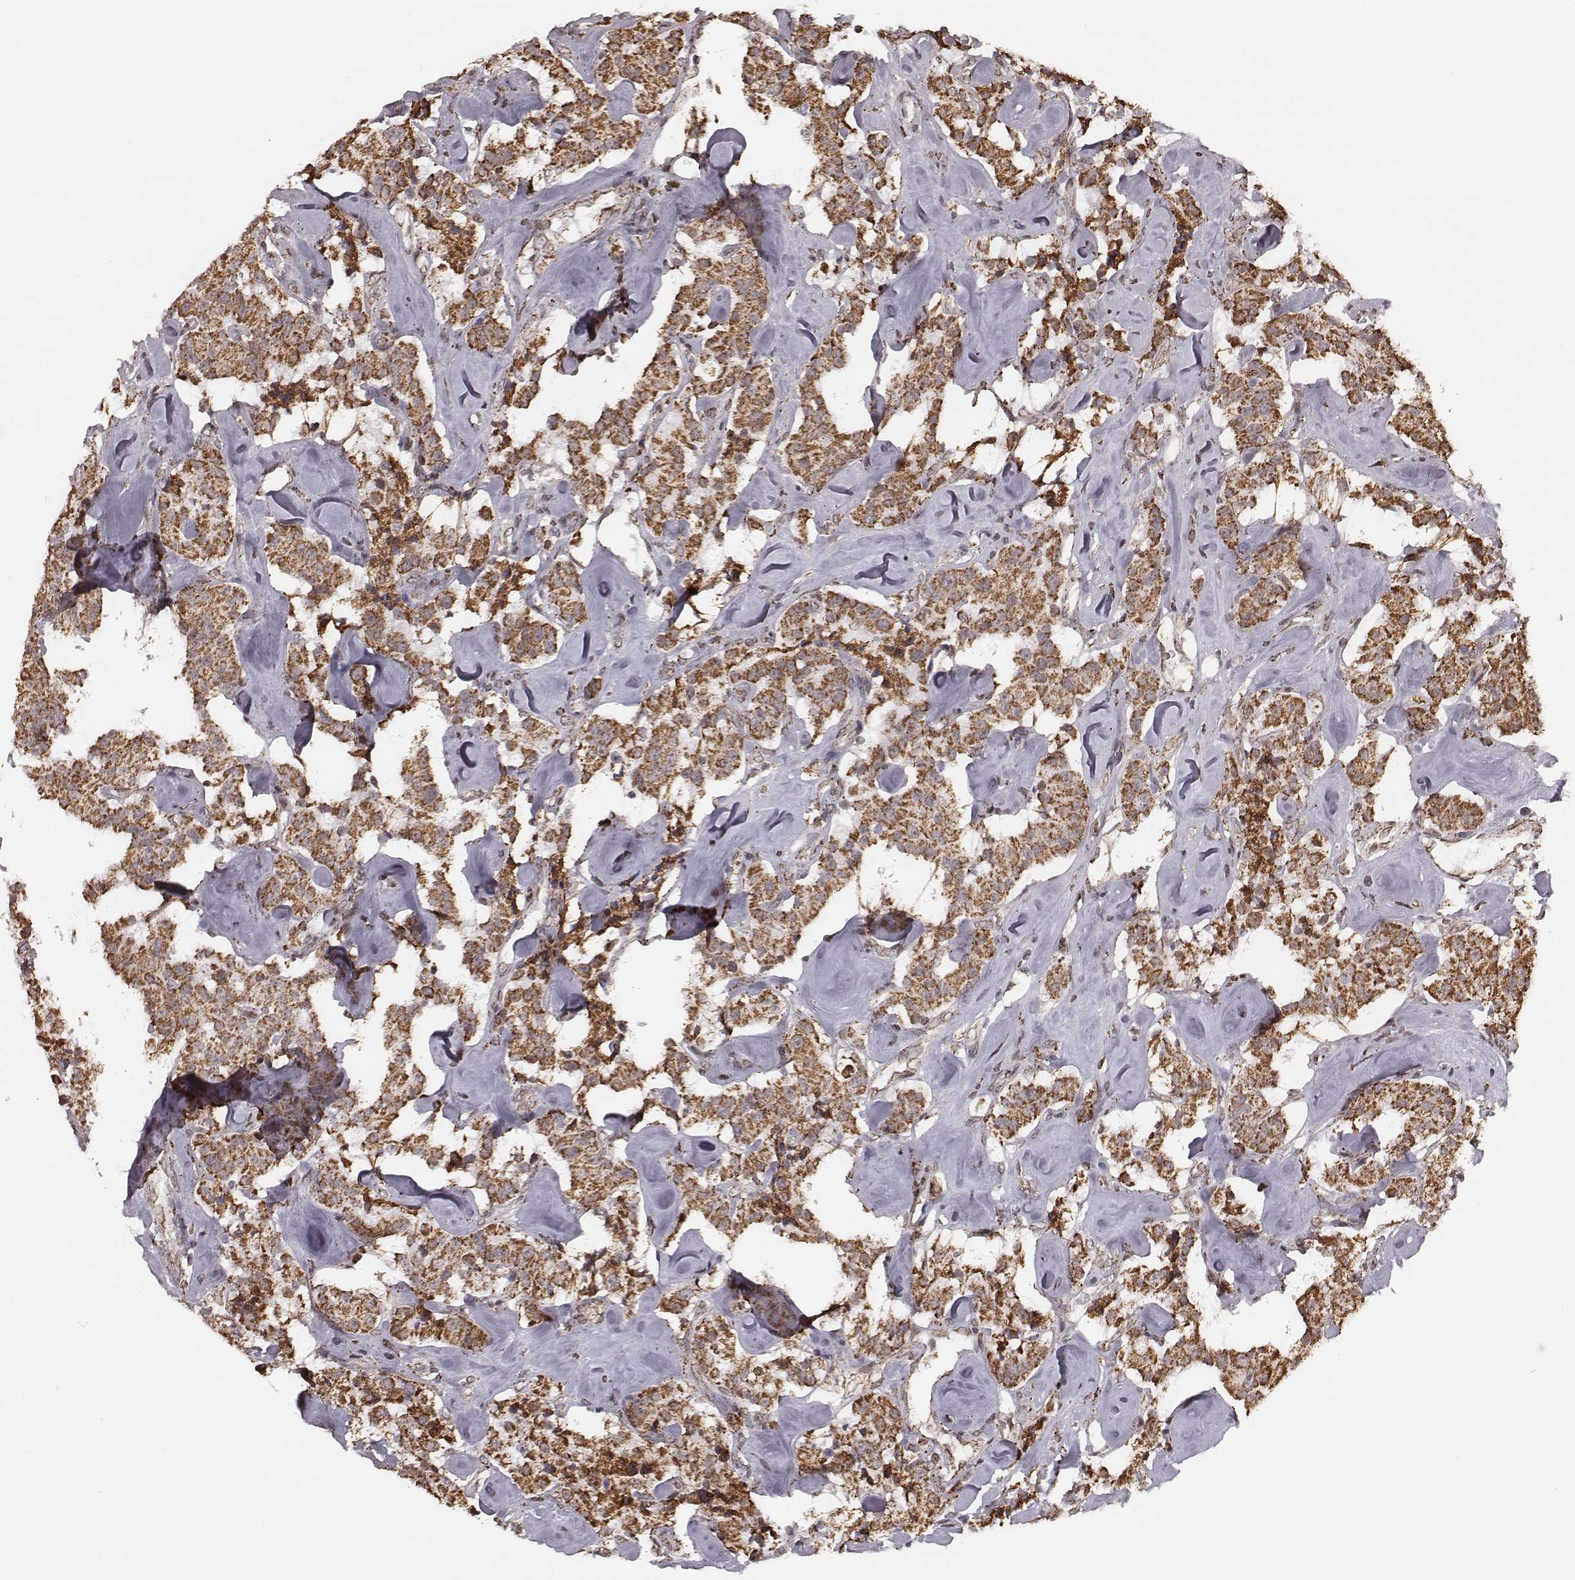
{"staining": {"intensity": "strong", "quantity": ">75%", "location": "cytoplasmic/membranous"}, "tissue": "carcinoid", "cell_type": "Tumor cells", "image_type": "cancer", "snomed": [{"axis": "morphology", "description": "Carcinoid, malignant, NOS"}, {"axis": "topography", "description": "Pancreas"}], "caption": "Immunohistochemistry (DAB (3,3'-diaminobenzidine)) staining of human carcinoid displays strong cytoplasmic/membranous protein expression in about >75% of tumor cells.", "gene": "ACOT2", "patient": {"sex": "male", "age": 41}}